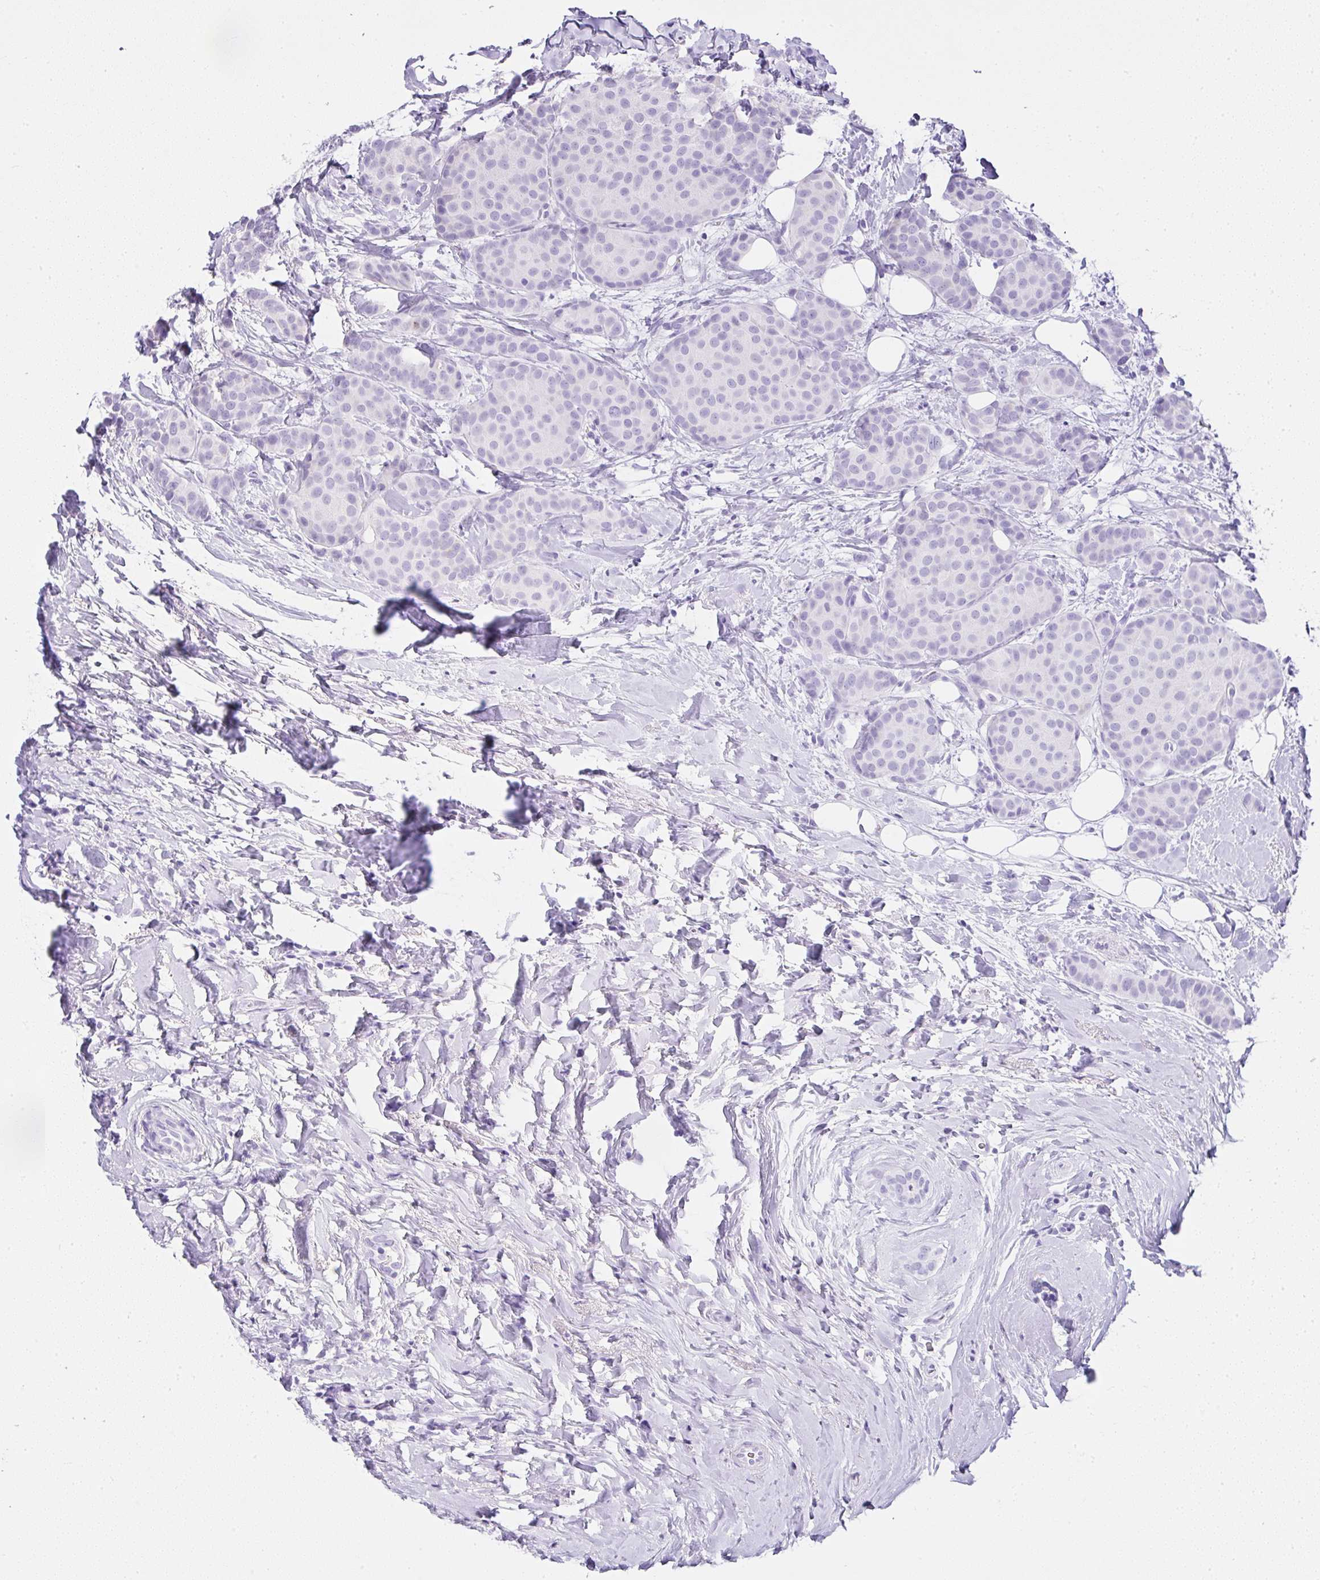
{"staining": {"intensity": "negative", "quantity": "none", "location": "none"}, "tissue": "breast cancer", "cell_type": "Tumor cells", "image_type": "cancer", "snomed": [{"axis": "morphology", "description": "Duct carcinoma"}, {"axis": "topography", "description": "Breast"}], "caption": "Breast cancer (intraductal carcinoma) stained for a protein using IHC exhibits no staining tumor cells.", "gene": "SERPINB3", "patient": {"sex": "female", "age": 70}}